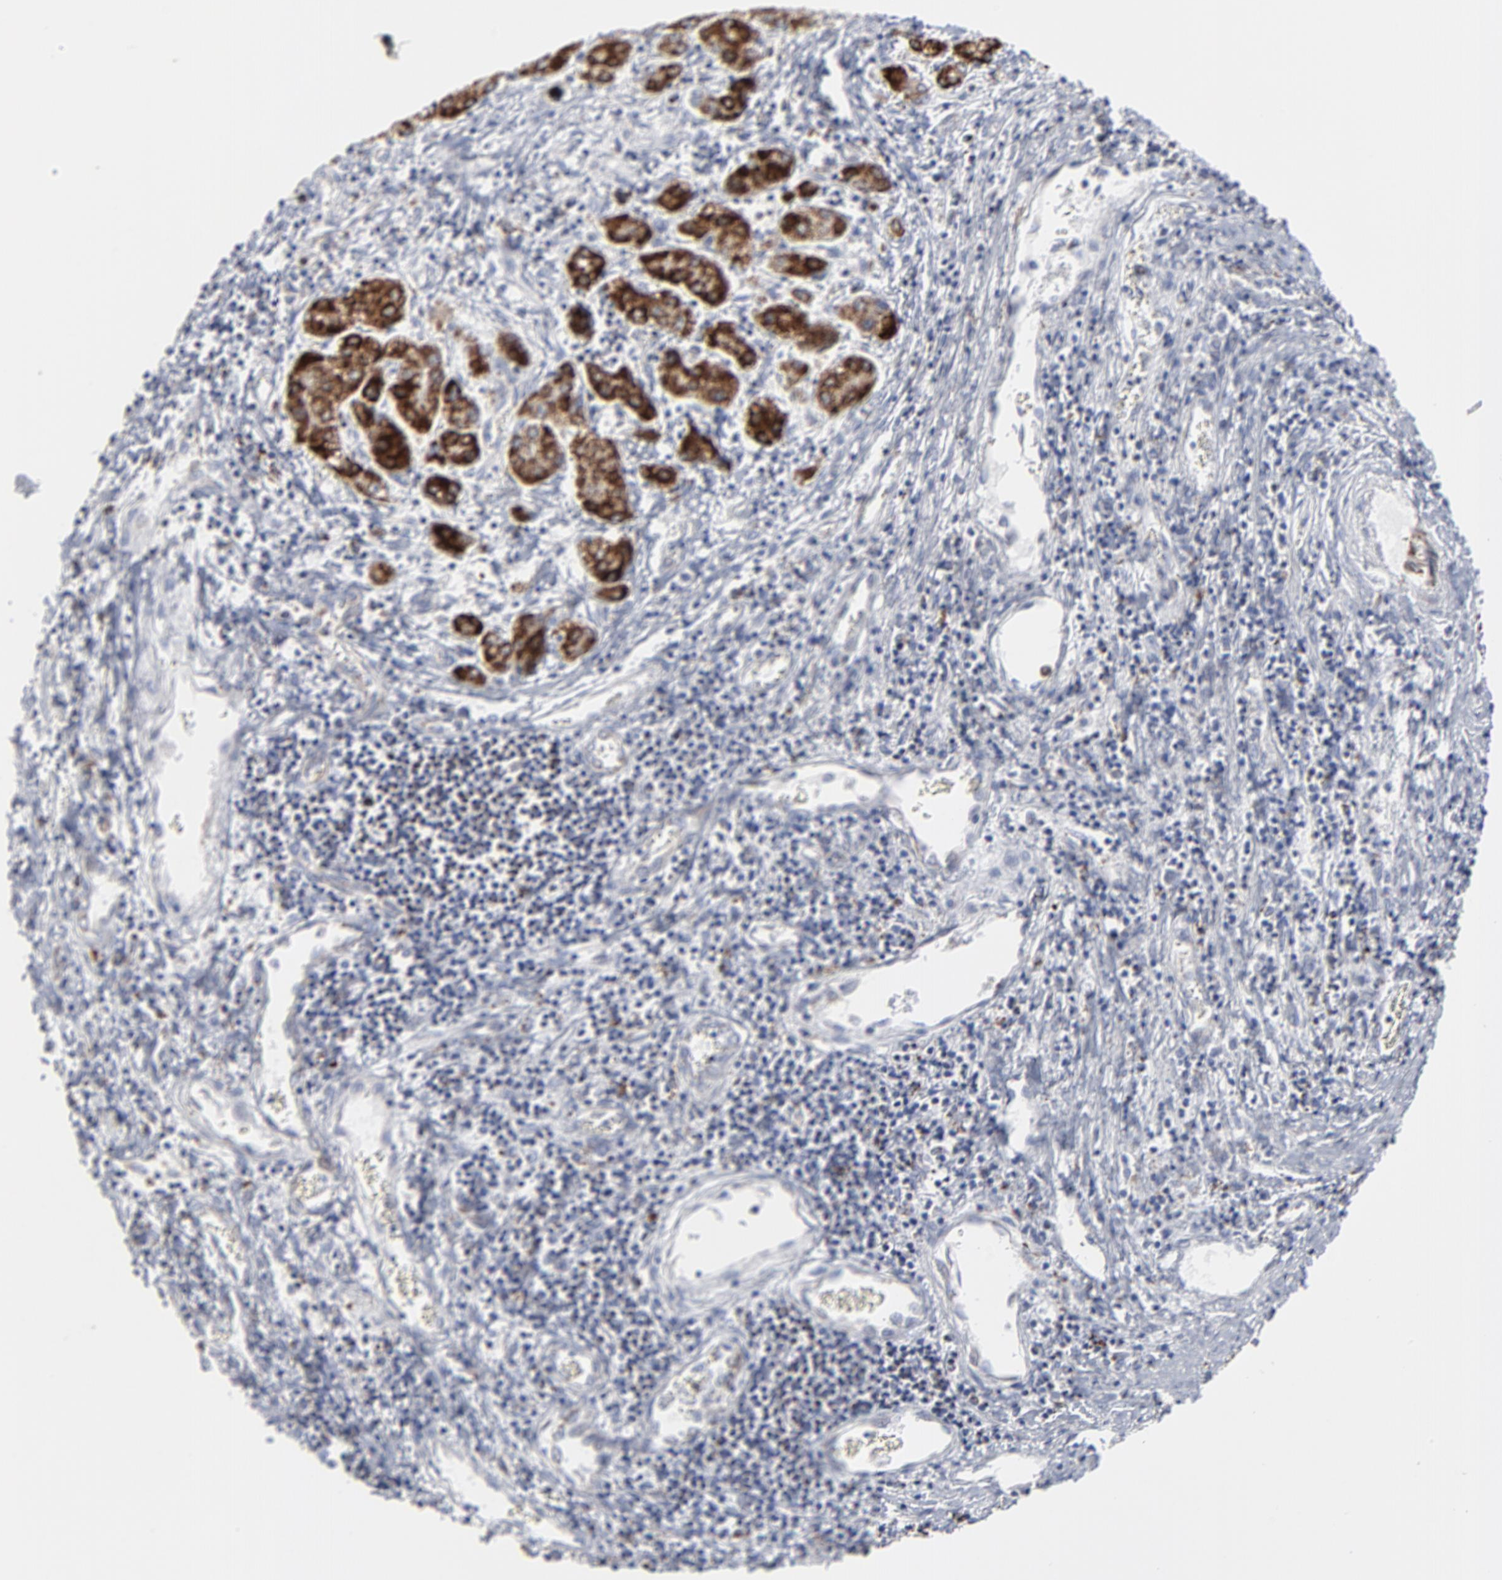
{"staining": {"intensity": "strong", "quantity": ">75%", "location": "cytoplasmic/membranous"}, "tissue": "liver cancer", "cell_type": "Tumor cells", "image_type": "cancer", "snomed": [{"axis": "morphology", "description": "Carcinoma, Hepatocellular, NOS"}, {"axis": "topography", "description": "Liver"}], "caption": "Liver cancer was stained to show a protein in brown. There is high levels of strong cytoplasmic/membranous staining in about >75% of tumor cells.", "gene": "TXNRD2", "patient": {"sex": "male", "age": 24}}